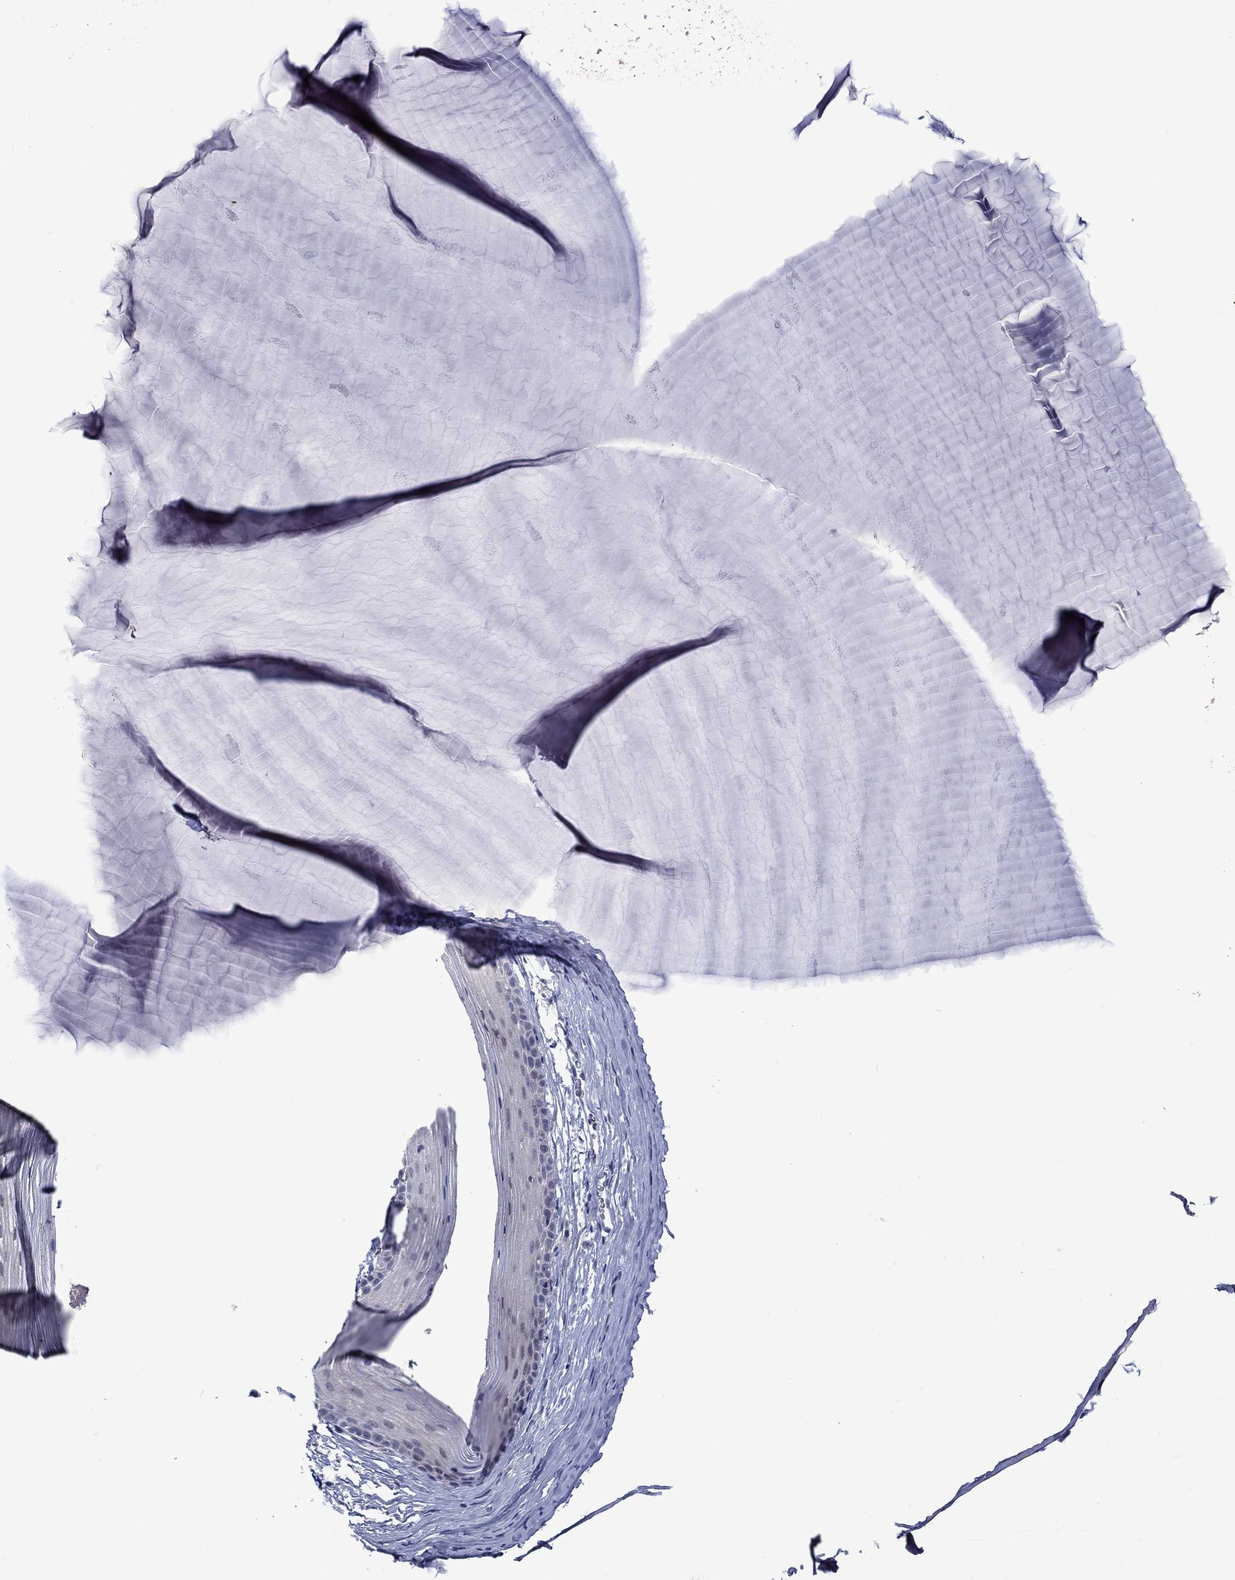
{"staining": {"intensity": "negative", "quantity": "none", "location": "none"}, "tissue": "cervix", "cell_type": "Glandular cells", "image_type": "normal", "snomed": [{"axis": "morphology", "description": "Normal tissue, NOS"}, {"axis": "topography", "description": "Cervix"}], "caption": "High power microscopy micrograph of an IHC image of benign cervix, revealing no significant staining in glandular cells. (Brightfield microscopy of DAB immunohistochemistry at high magnification).", "gene": "PHKA1", "patient": {"sex": "female", "age": 40}}